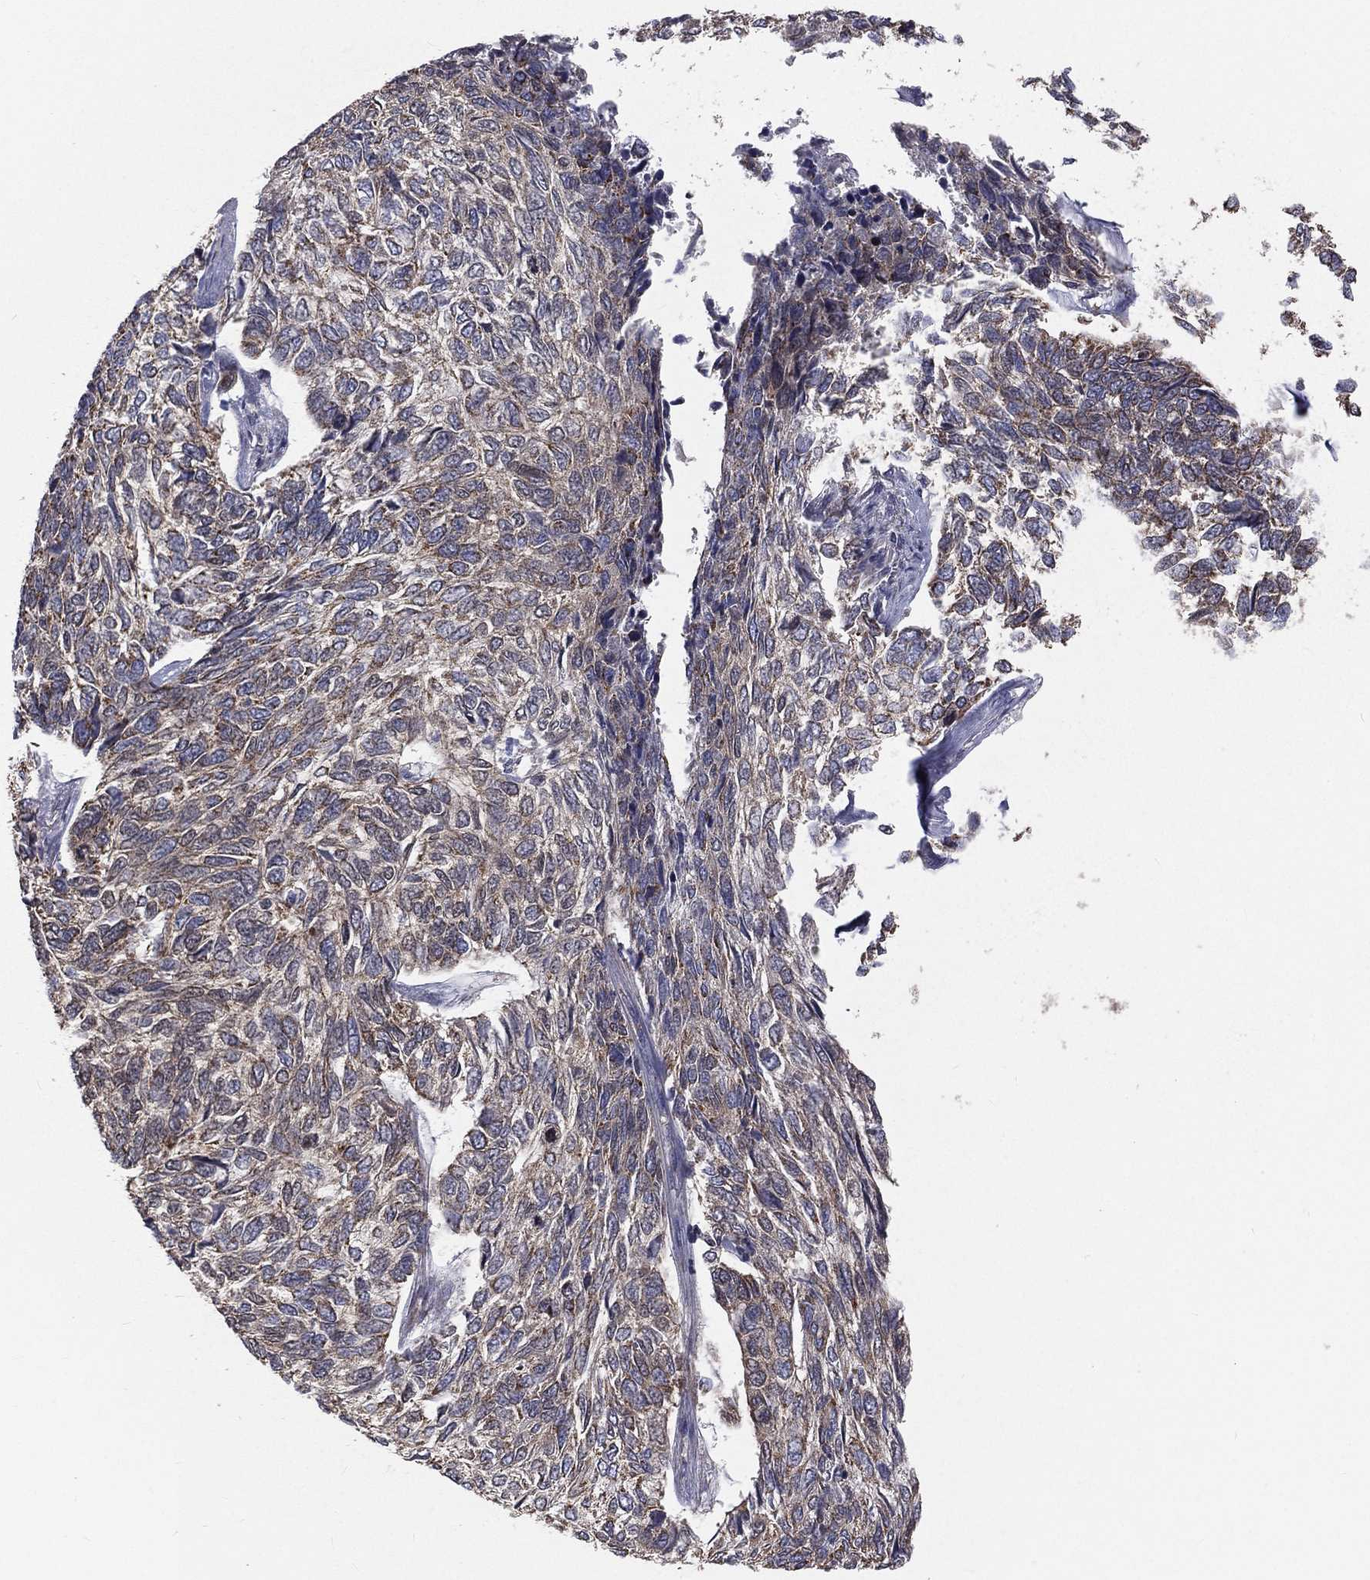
{"staining": {"intensity": "moderate", "quantity": "<25%", "location": "cytoplasmic/membranous"}, "tissue": "skin cancer", "cell_type": "Tumor cells", "image_type": "cancer", "snomed": [{"axis": "morphology", "description": "Basal cell carcinoma"}, {"axis": "topography", "description": "Skin"}], "caption": "IHC staining of skin cancer (basal cell carcinoma), which reveals low levels of moderate cytoplasmic/membranous expression in approximately <25% of tumor cells indicating moderate cytoplasmic/membranous protein positivity. The staining was performed using DAB (3,3'-diaminobenzidine) (brown) for protein detection and nuclei were counterstained in hematoxylin (blue).", "gene": "HADH", "patient": {"sex": "female", "age": 65}}